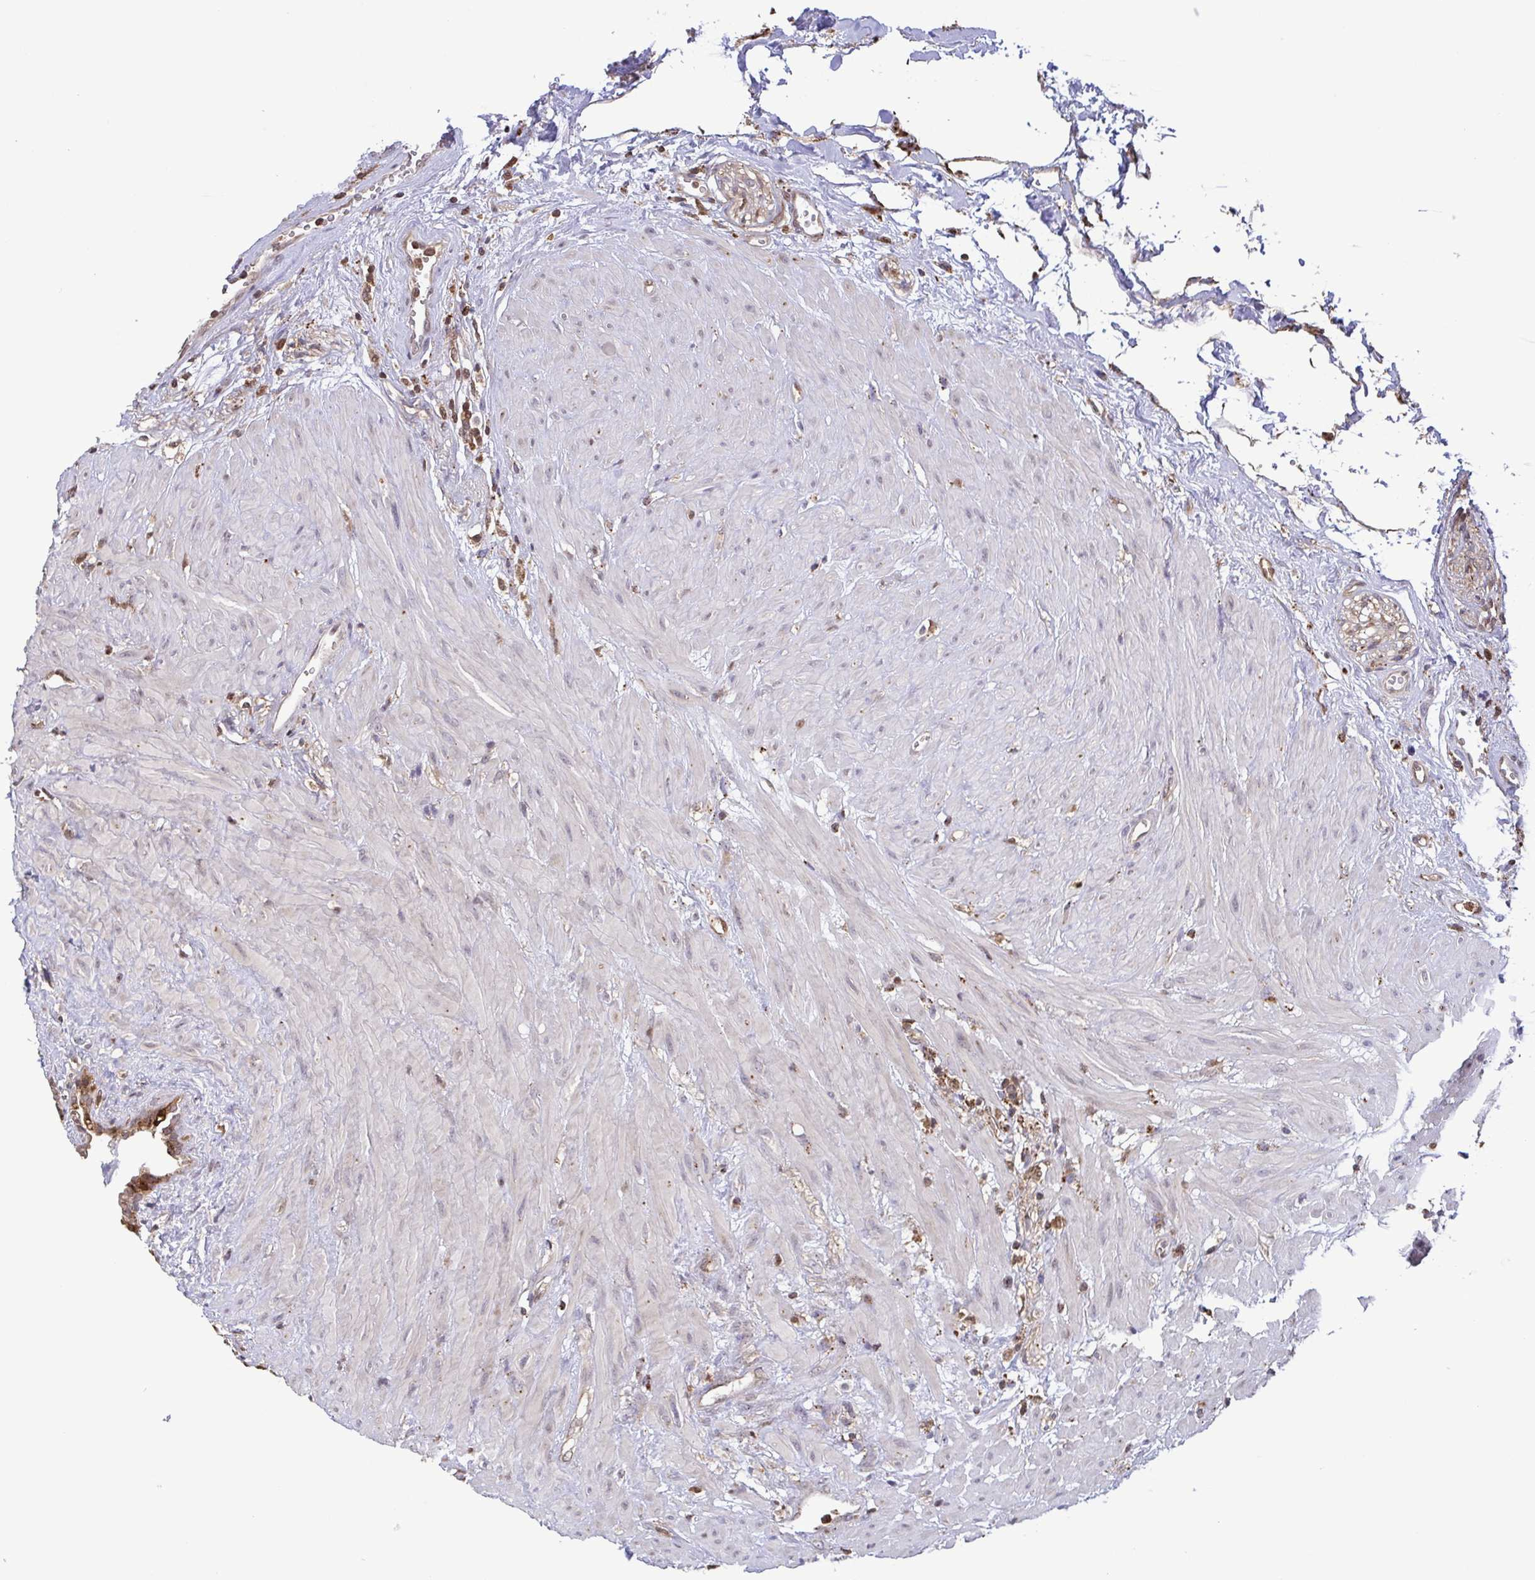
{"staining": {"intensity": "weak", "quantity": "<25%", "location": "cytoplasmic/membranous"}, "tissue": "seminal vesicle", "cell_type": "Glandular cells", "image_type": "normal", "snomed": [{"axis": "morphology", "description": "Normal tissue, NOS"}, {"axis": "topography", "description": "Seminal veicle"}], "caption": "Micrograph shows no significant protein expression in glandular cells of normal seminal vesicle. (Brightfield microscopy of DAB (3,3'-diaminobenzidine) immunohistochemistry (IHC) at high magnification).", "gene": "CHMP1B", "patient": {"sex": "male", "age": 76}}